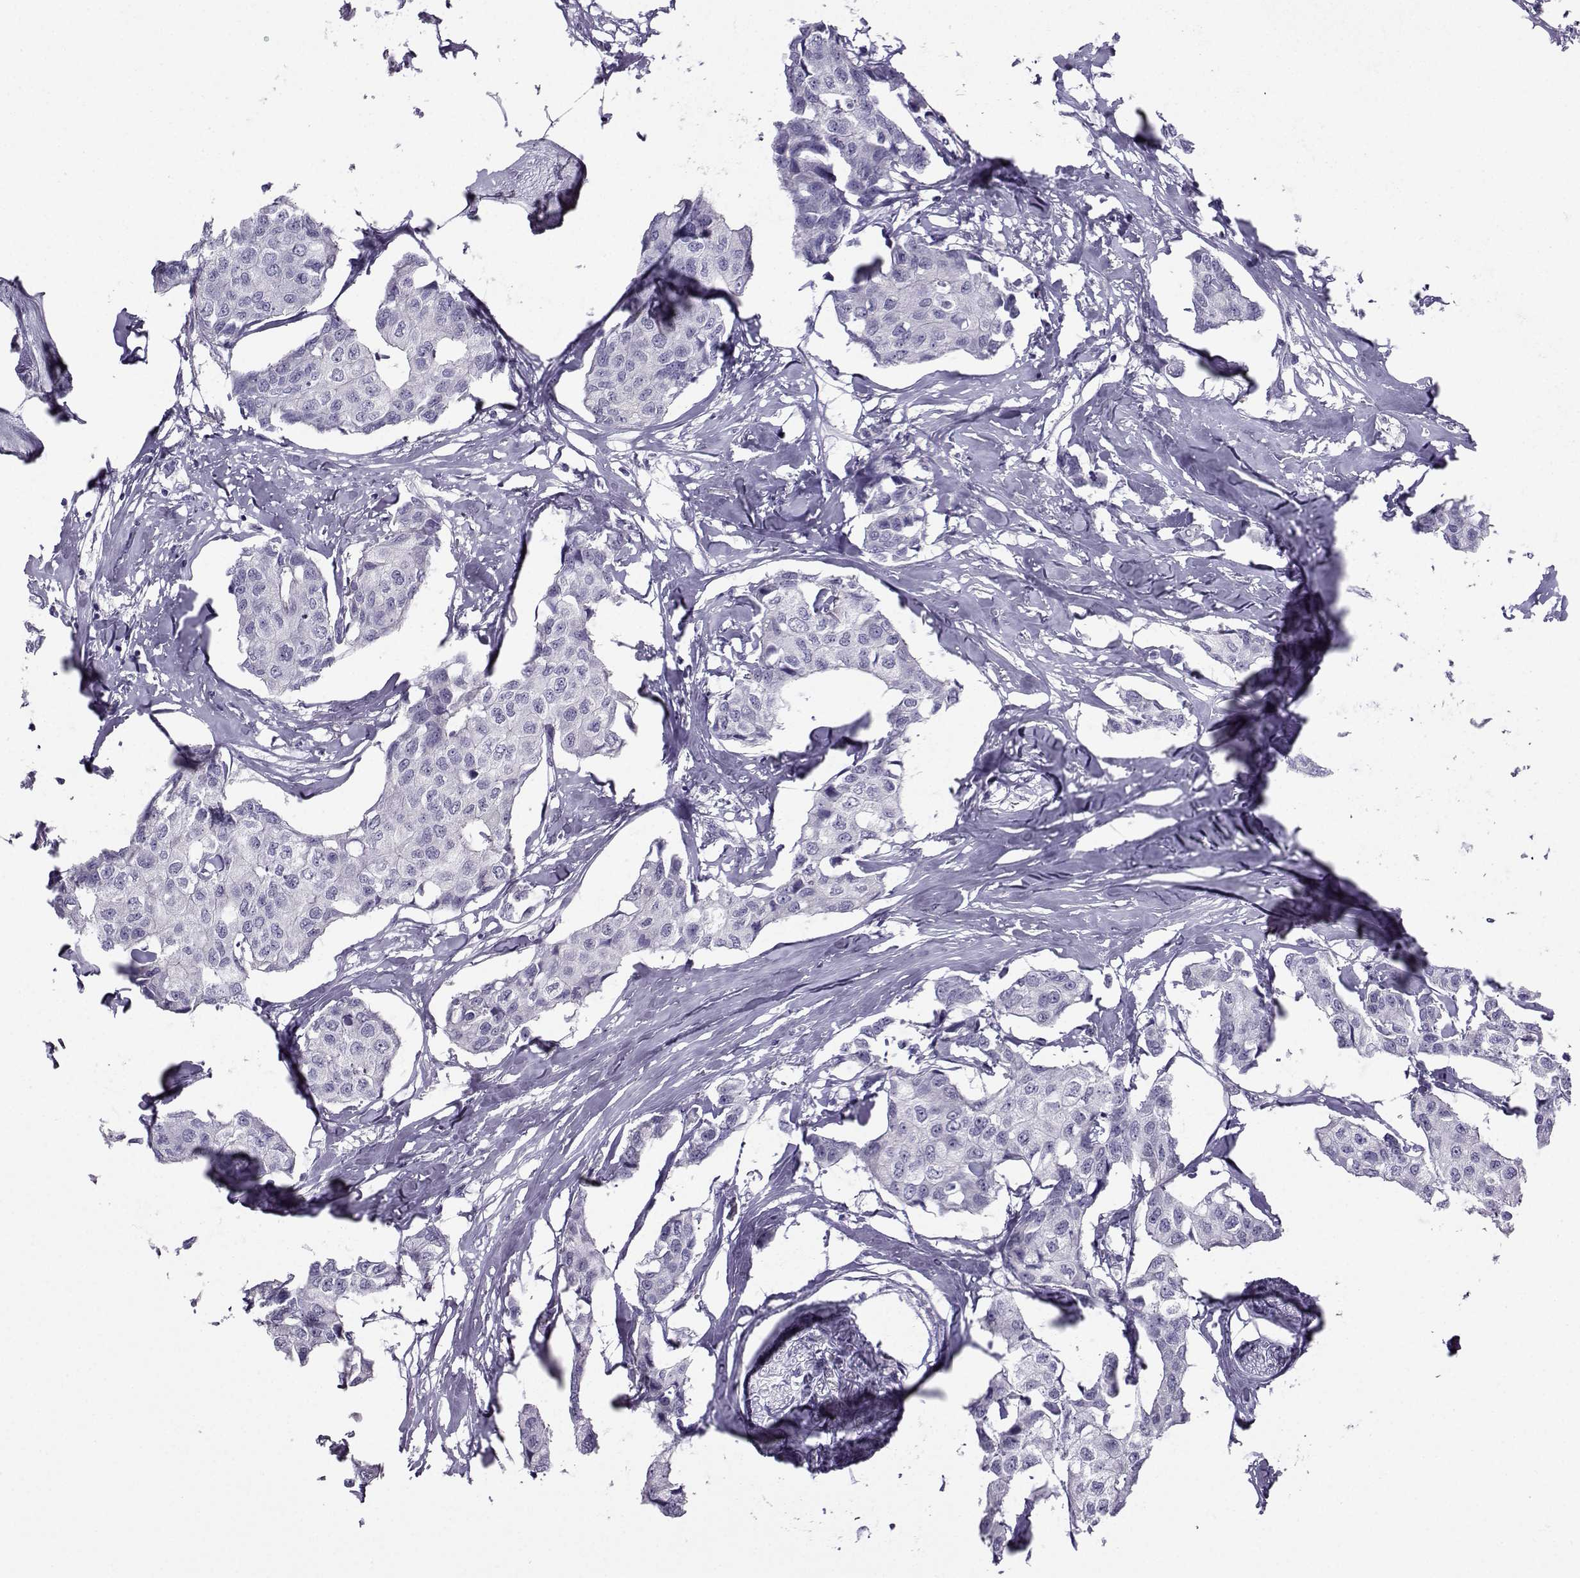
{"staining": {"intensity": "negative", "quantity": "none", "location": "none"}, "tissue": "breast cancer", "cell_type": "Tumor cells", "image_type": "cancer", "snomed": [{"axis": "morphology", "description": "Duct carcinoma"}, {"axis": "topography", "description": "Breast"}], "caption": "This is a image of IHC staining of infiltrating ductal carcinoma (breast), which shows no positivity in tumor cells. Nuclei are stained in blue.", "gene": "ARMC2", "patient": {"sex": "female", "age": 80}}